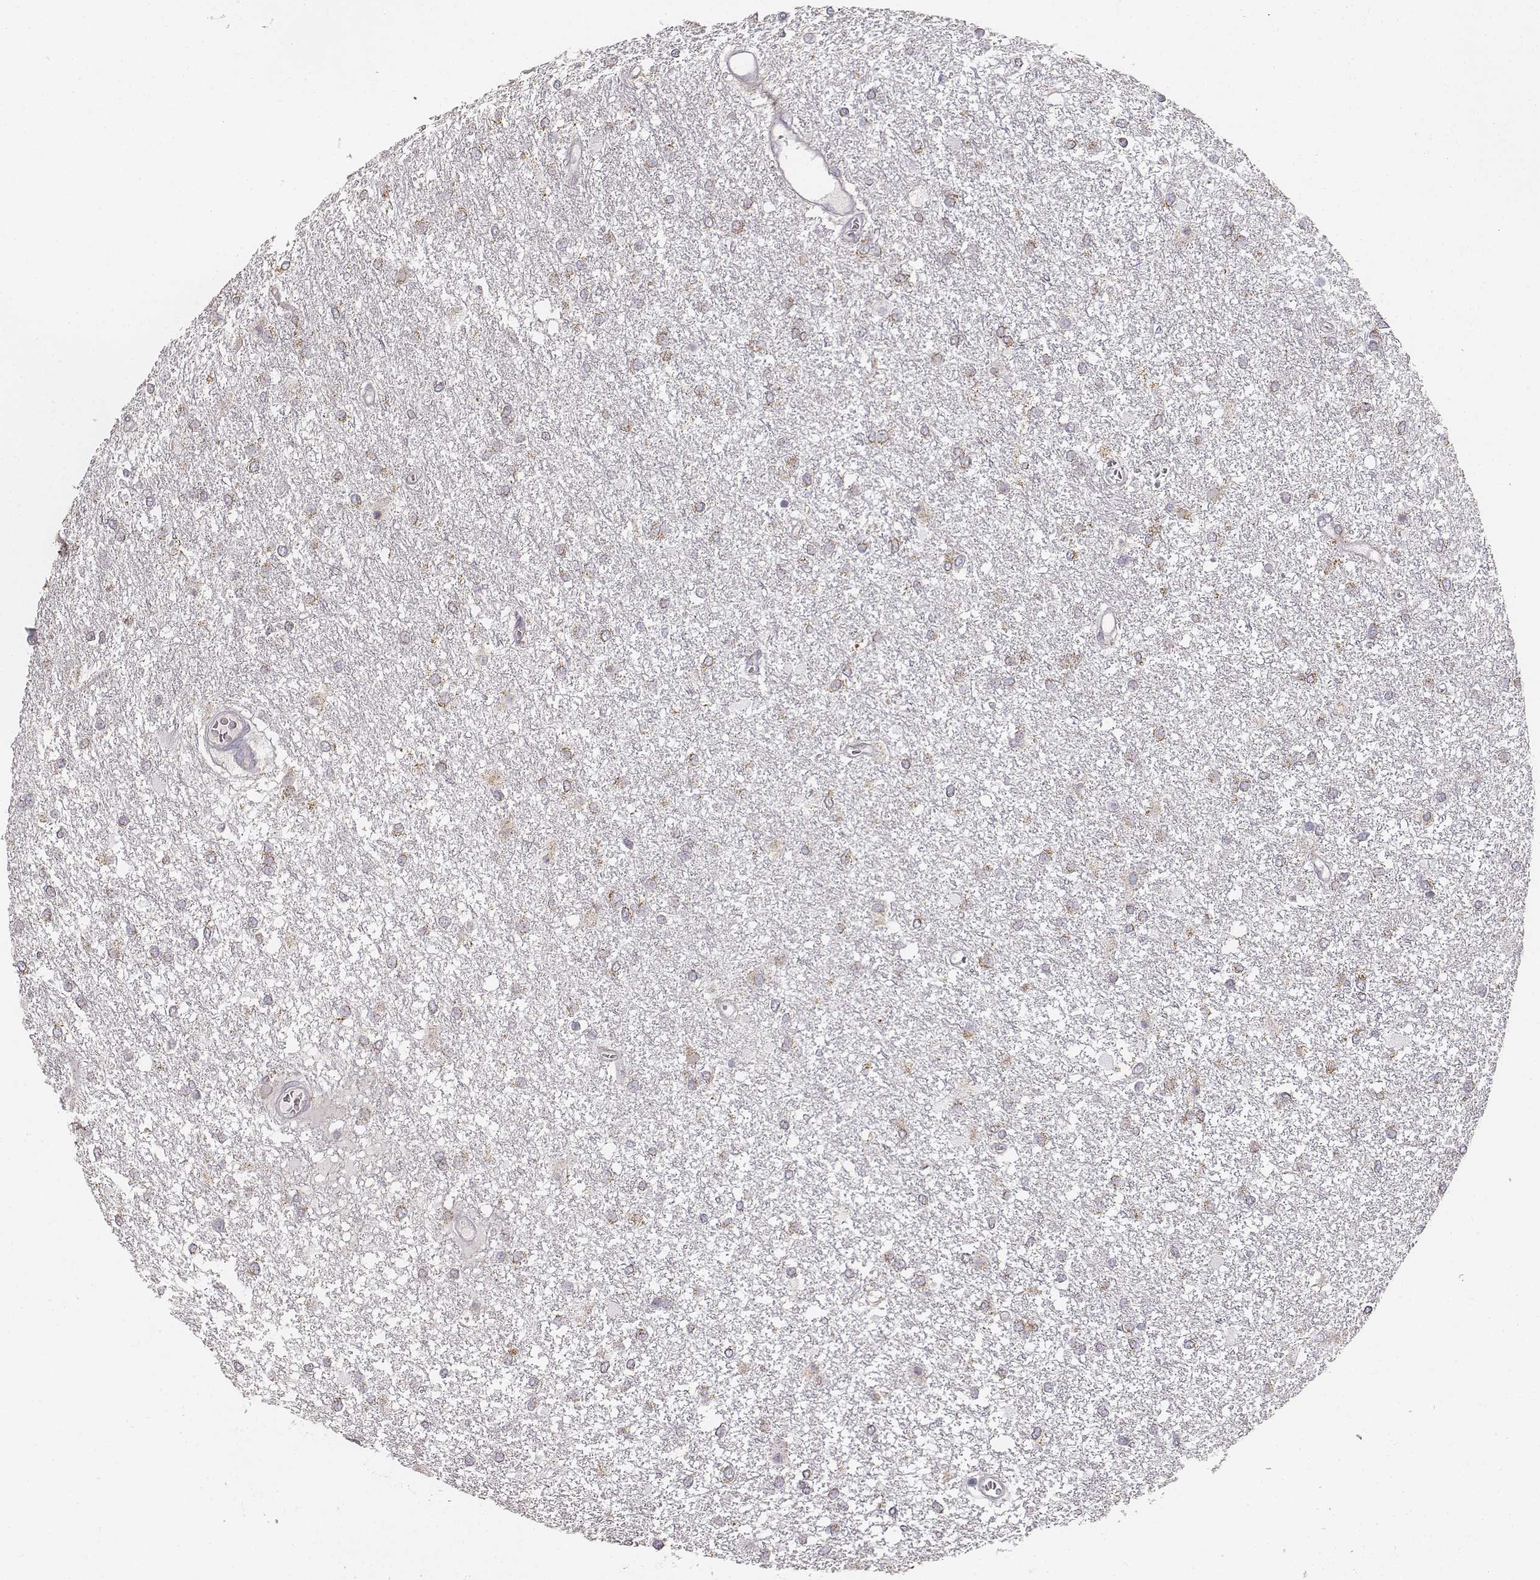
{"staining": {"intensity": "weak", "quantity": "<25%", "location": "cytoplasmic/membranous"}, "tissue": "glioma", "cell_type": "Tumor cells", "image_type": "cancer", "snomed": [{"axis": "morphology", "description": "Glioma, malignant, High grade"}, {"axis": "topography", "description": "Brain"}], "caption": "IHC of malignant high-grade glioma displays no expression in tumor cells.", "gene": "ABCD3", "patient": {"sex": "female", "age": 61}}